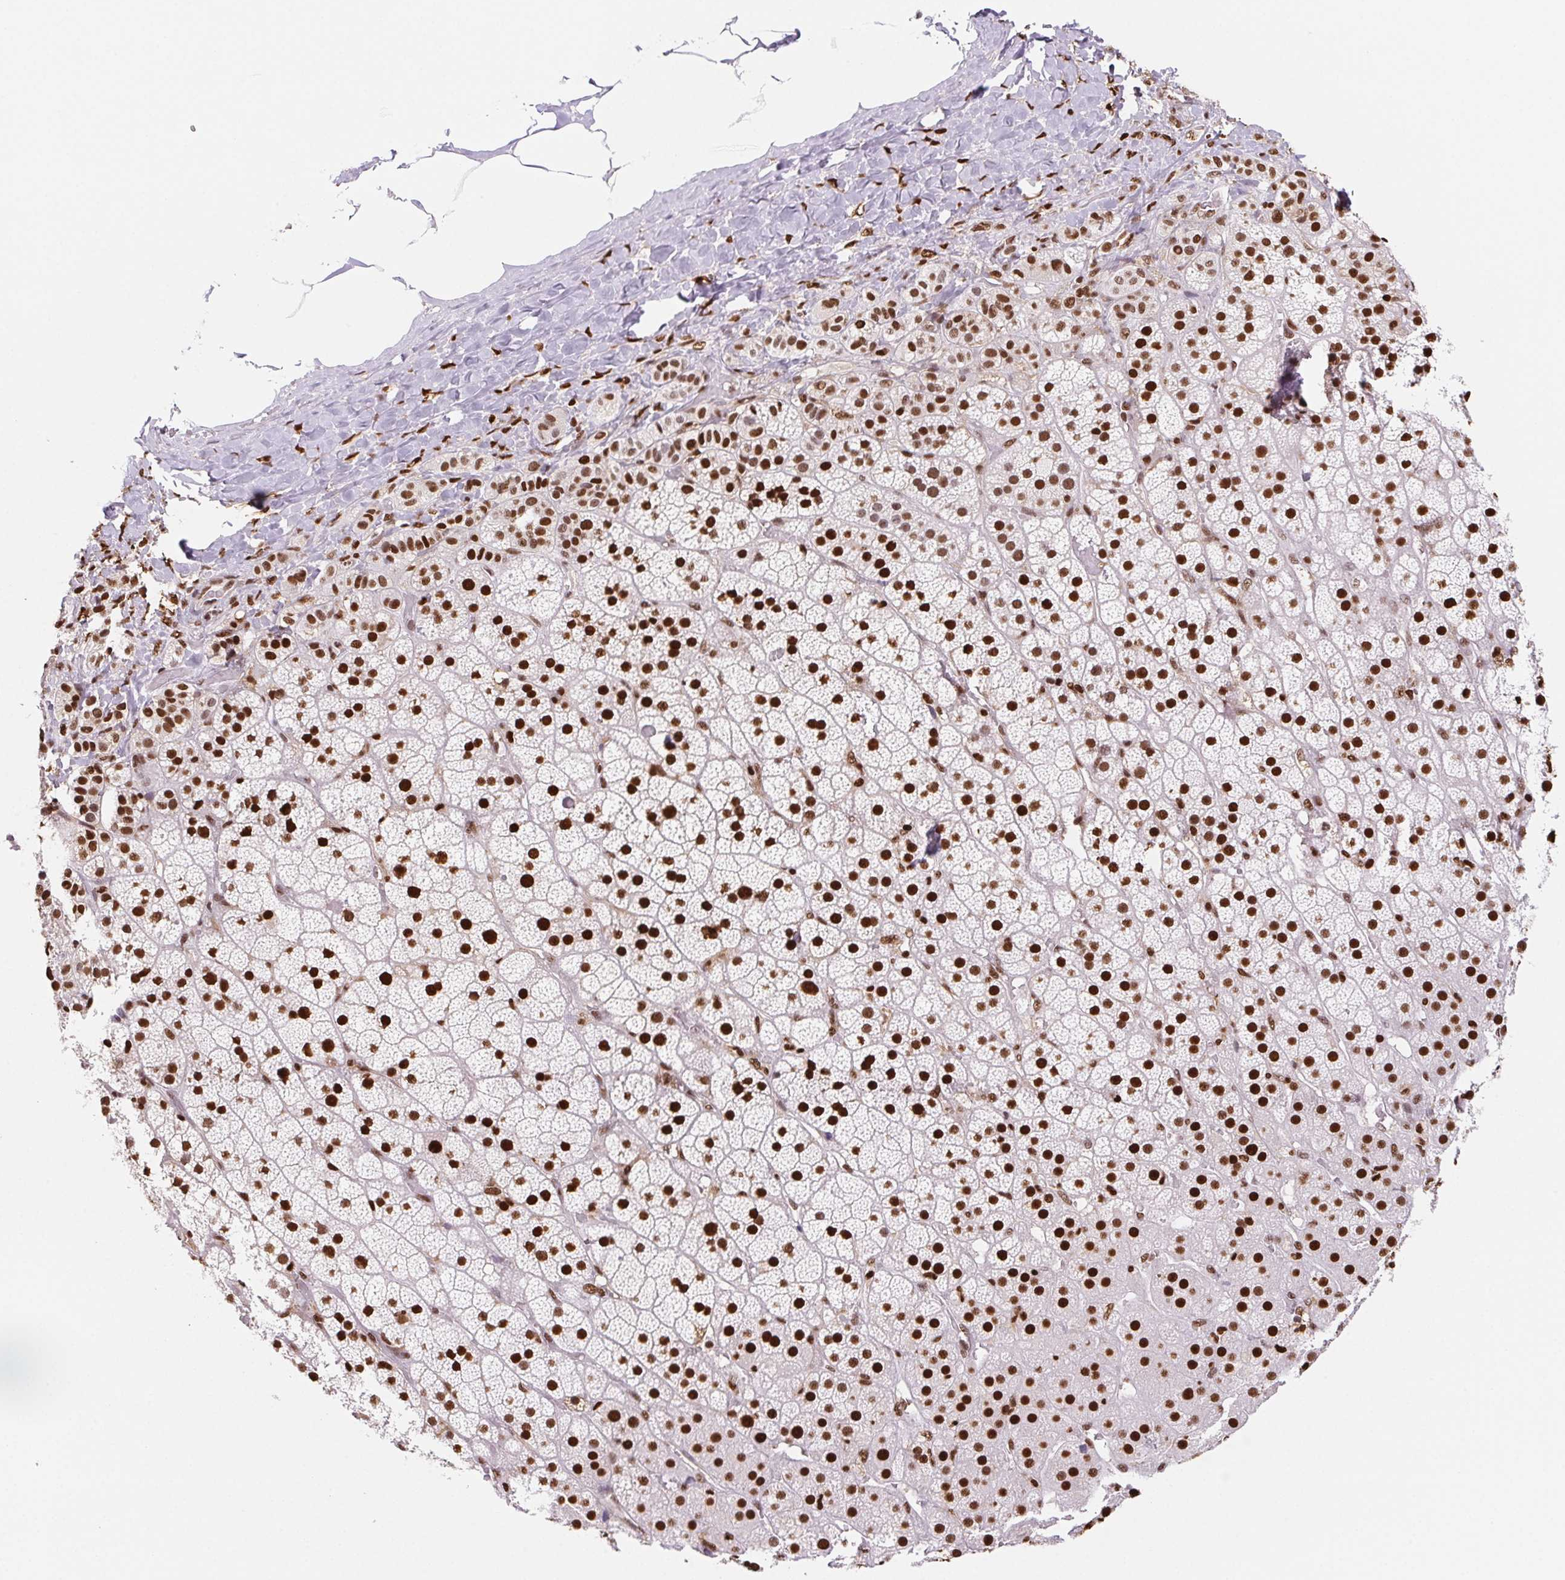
{"staining": {"intensity": "strong", "quantity": ">75%", "location": "nuclear"}, "tissue": "adrenal gland", "cell_type": "Glandular cells", "image_type": "normal", "snomed": [{"axis": "morphology", "description": "Normal tissue, NOS"}, {"axis": "topography", "description": "Adrenal gland"}], "caption": "Protein expression analysis of unremarkable adrenal gland exhibits strong nuclear expression in about >75% of glandular cells. (DAB IHC with brightfield microscopy, high magnification).", "gene": "SETSIP", "patient": {"sex": "male", "age": 57}}